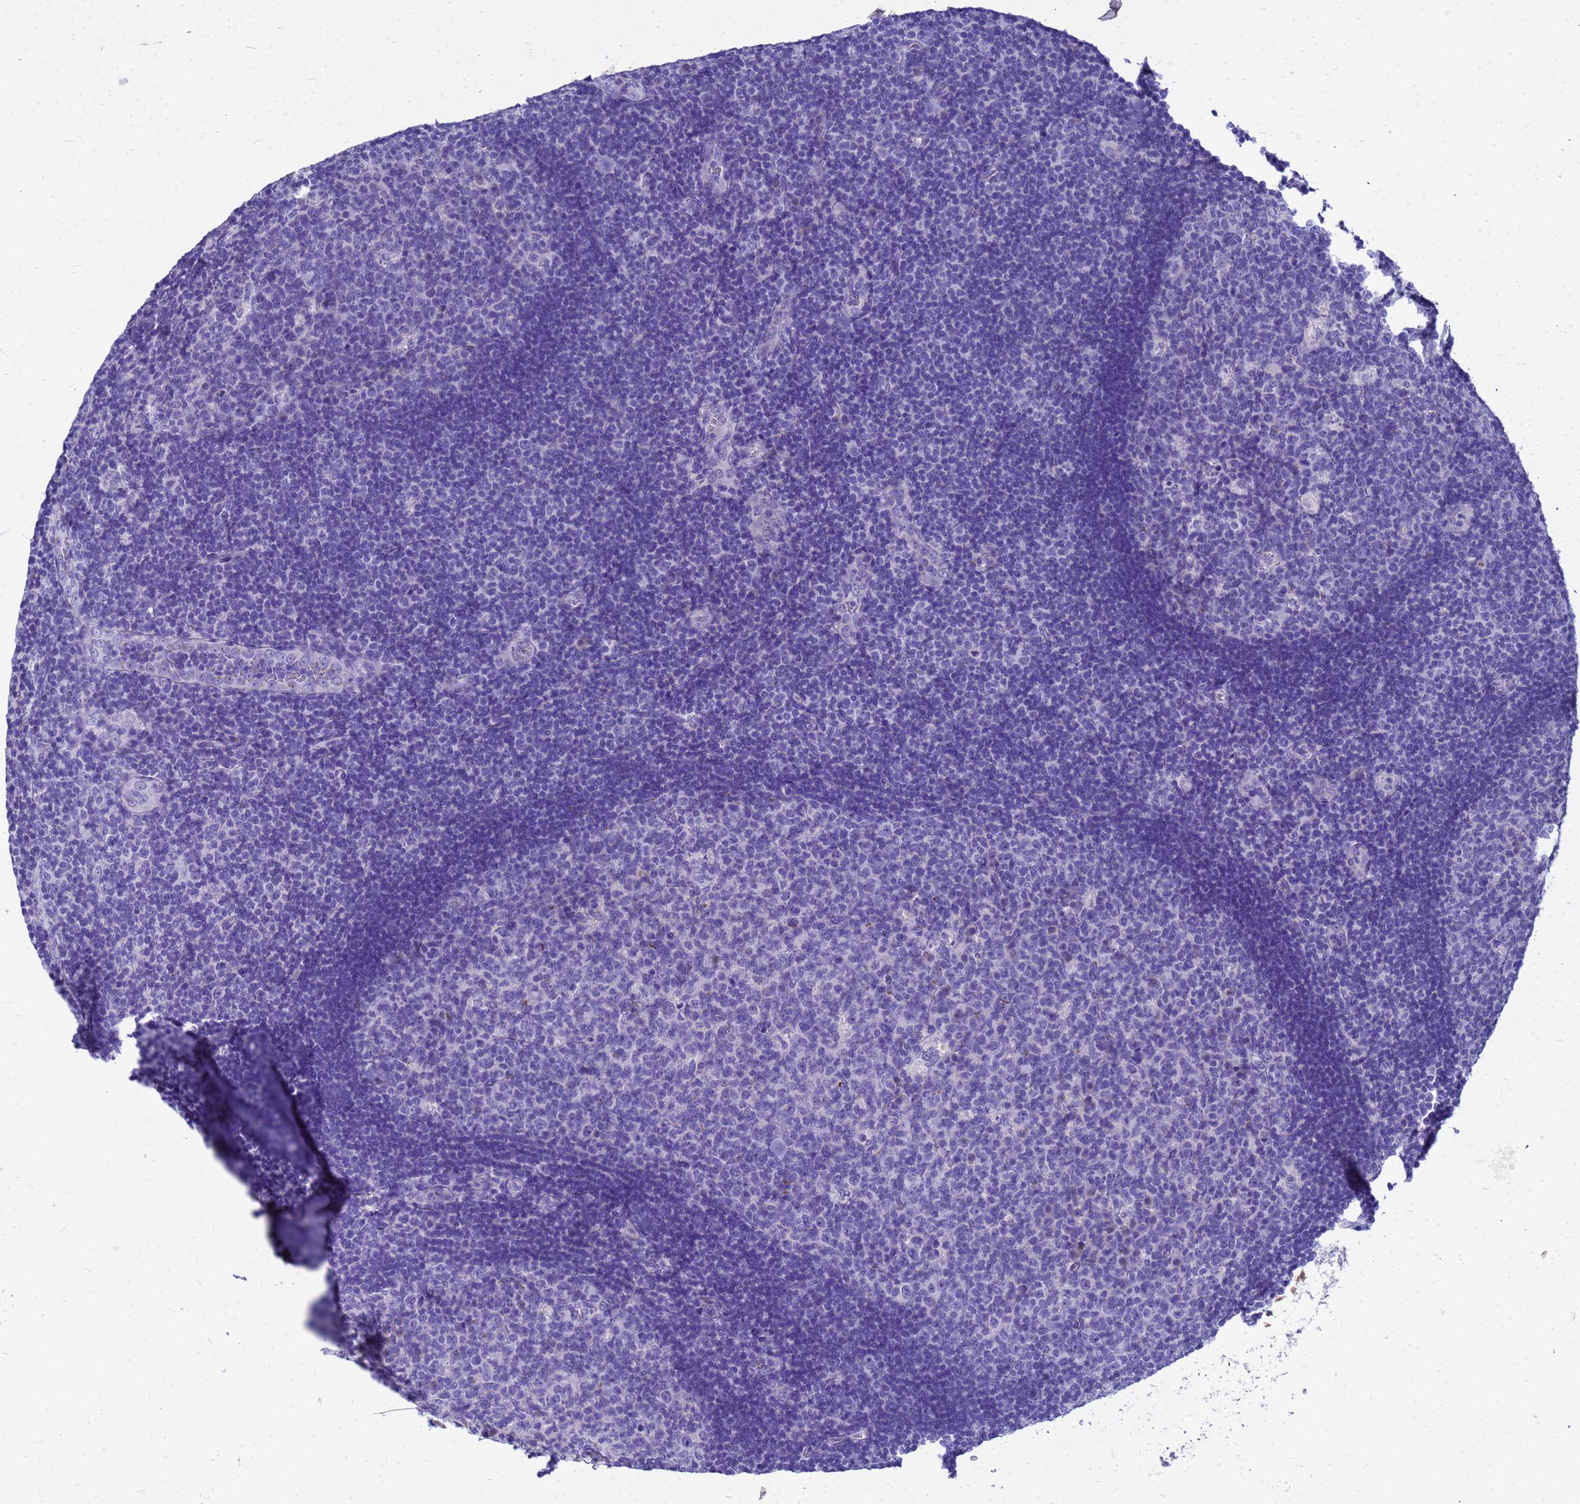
{"staining": {"intensity": "negative", "quantity": "none", "location": "none"}, "tissue": "tonsil", "cell_type": "Germinal center cells", "image_type": "normal", "snomed": [{"axis": "morphology", "description": "Normal tissue, NOS"}, {"axis": "topography", "description": "Tonsil"}], "caption": "Image shows no protein positivity in germinal center cells of benign tonsil.", "gene": "OR52E2", "patient": {"sex": "male", "age": 17}}